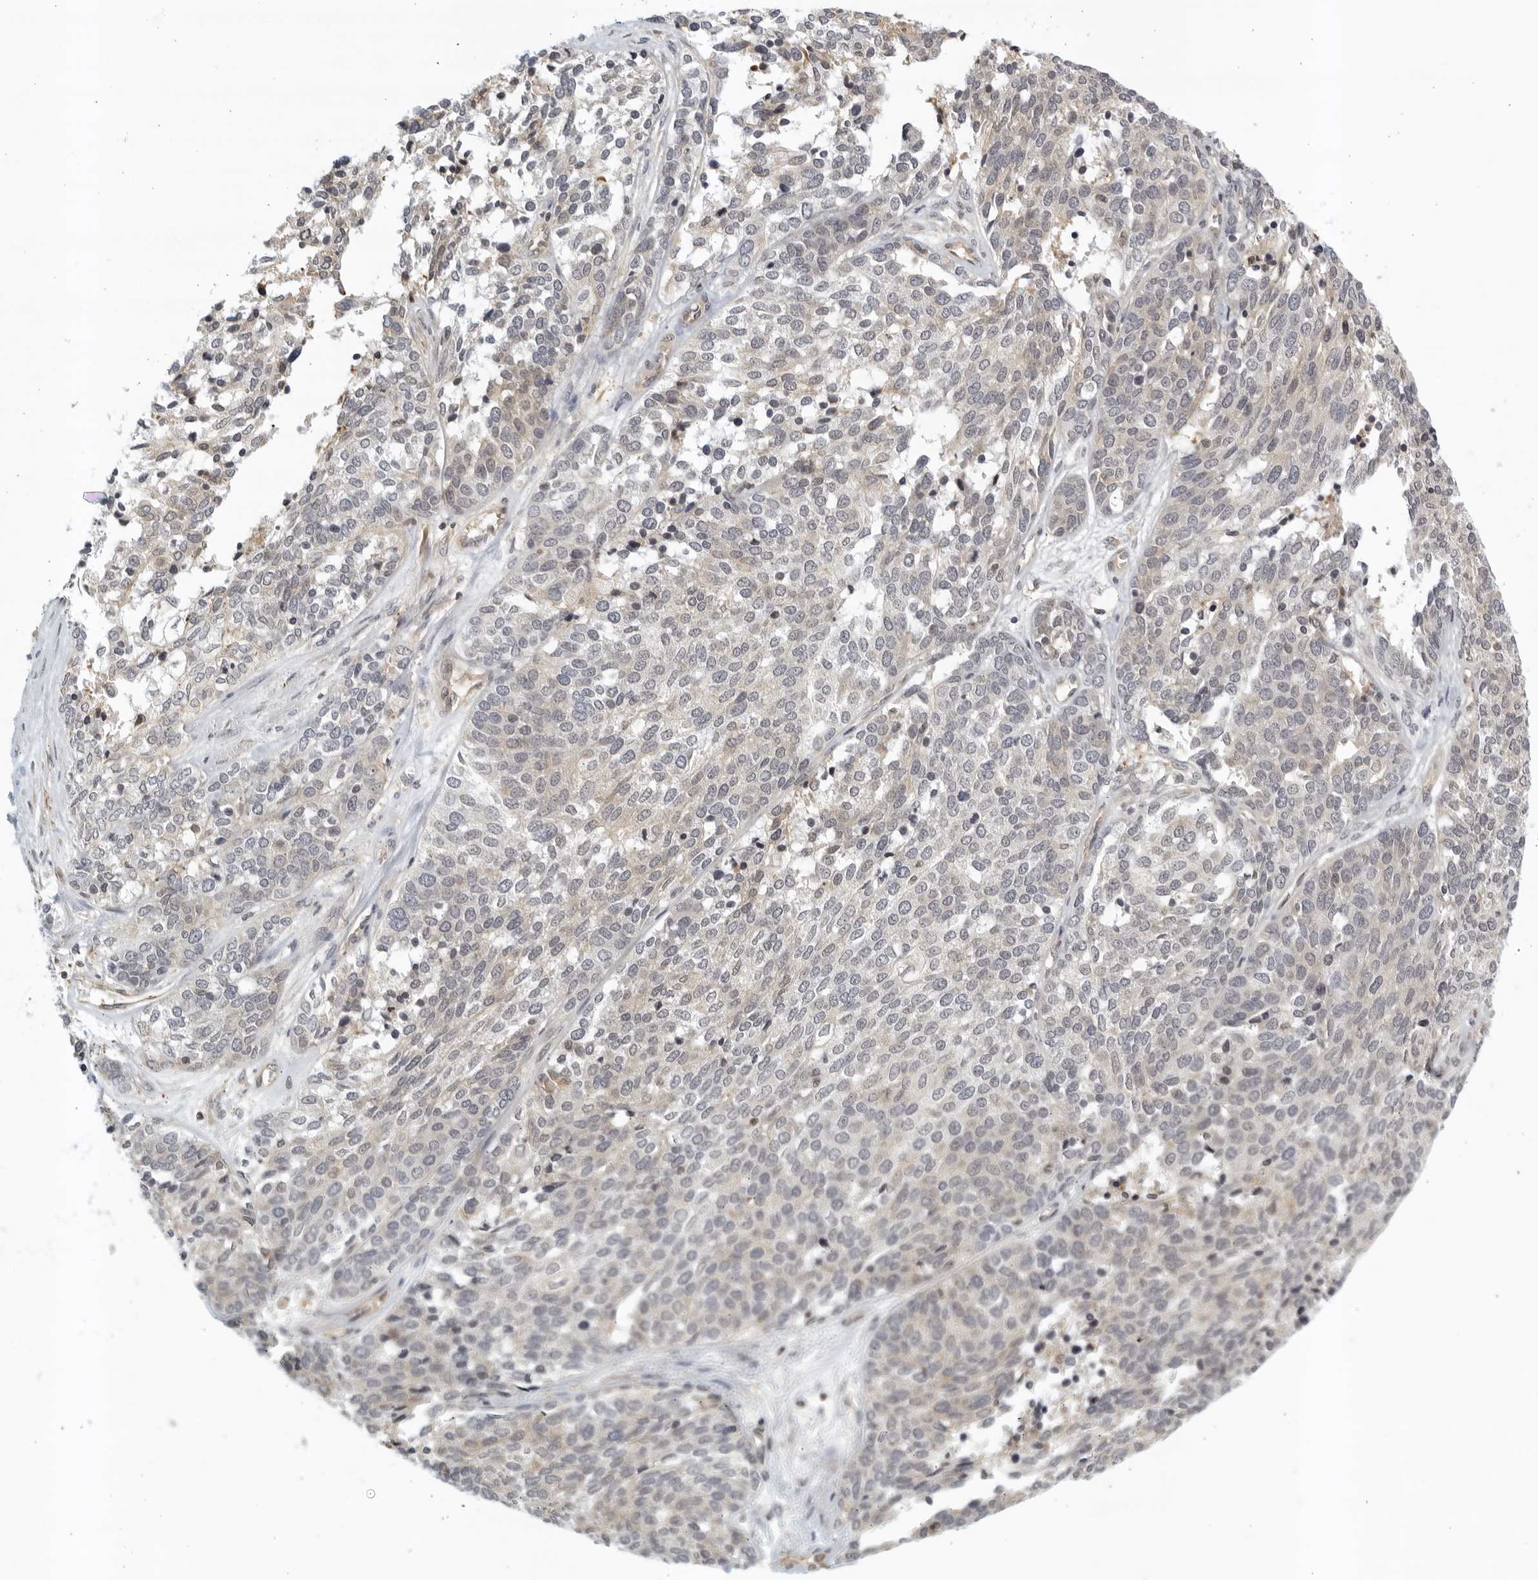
{"staining": {"intensity": "negative", "quantity": "none", "location": "none"}, "tissue": "ovarian cancer", "cell_type": "Tumor cells", "image_type": "cancer", "snomed": [{"axis": "morphology", "description": "Cystadenocarcinoma, serous, NOS"}, {"axis": "topography", "description": "Ovary"}], "caption": "Tumor cells are negative for brown protein staining in serous cystadenocarcinoma (ovarian).", "gene": "SERTAD4", "patient": {"sex": "female", "age": 44}}